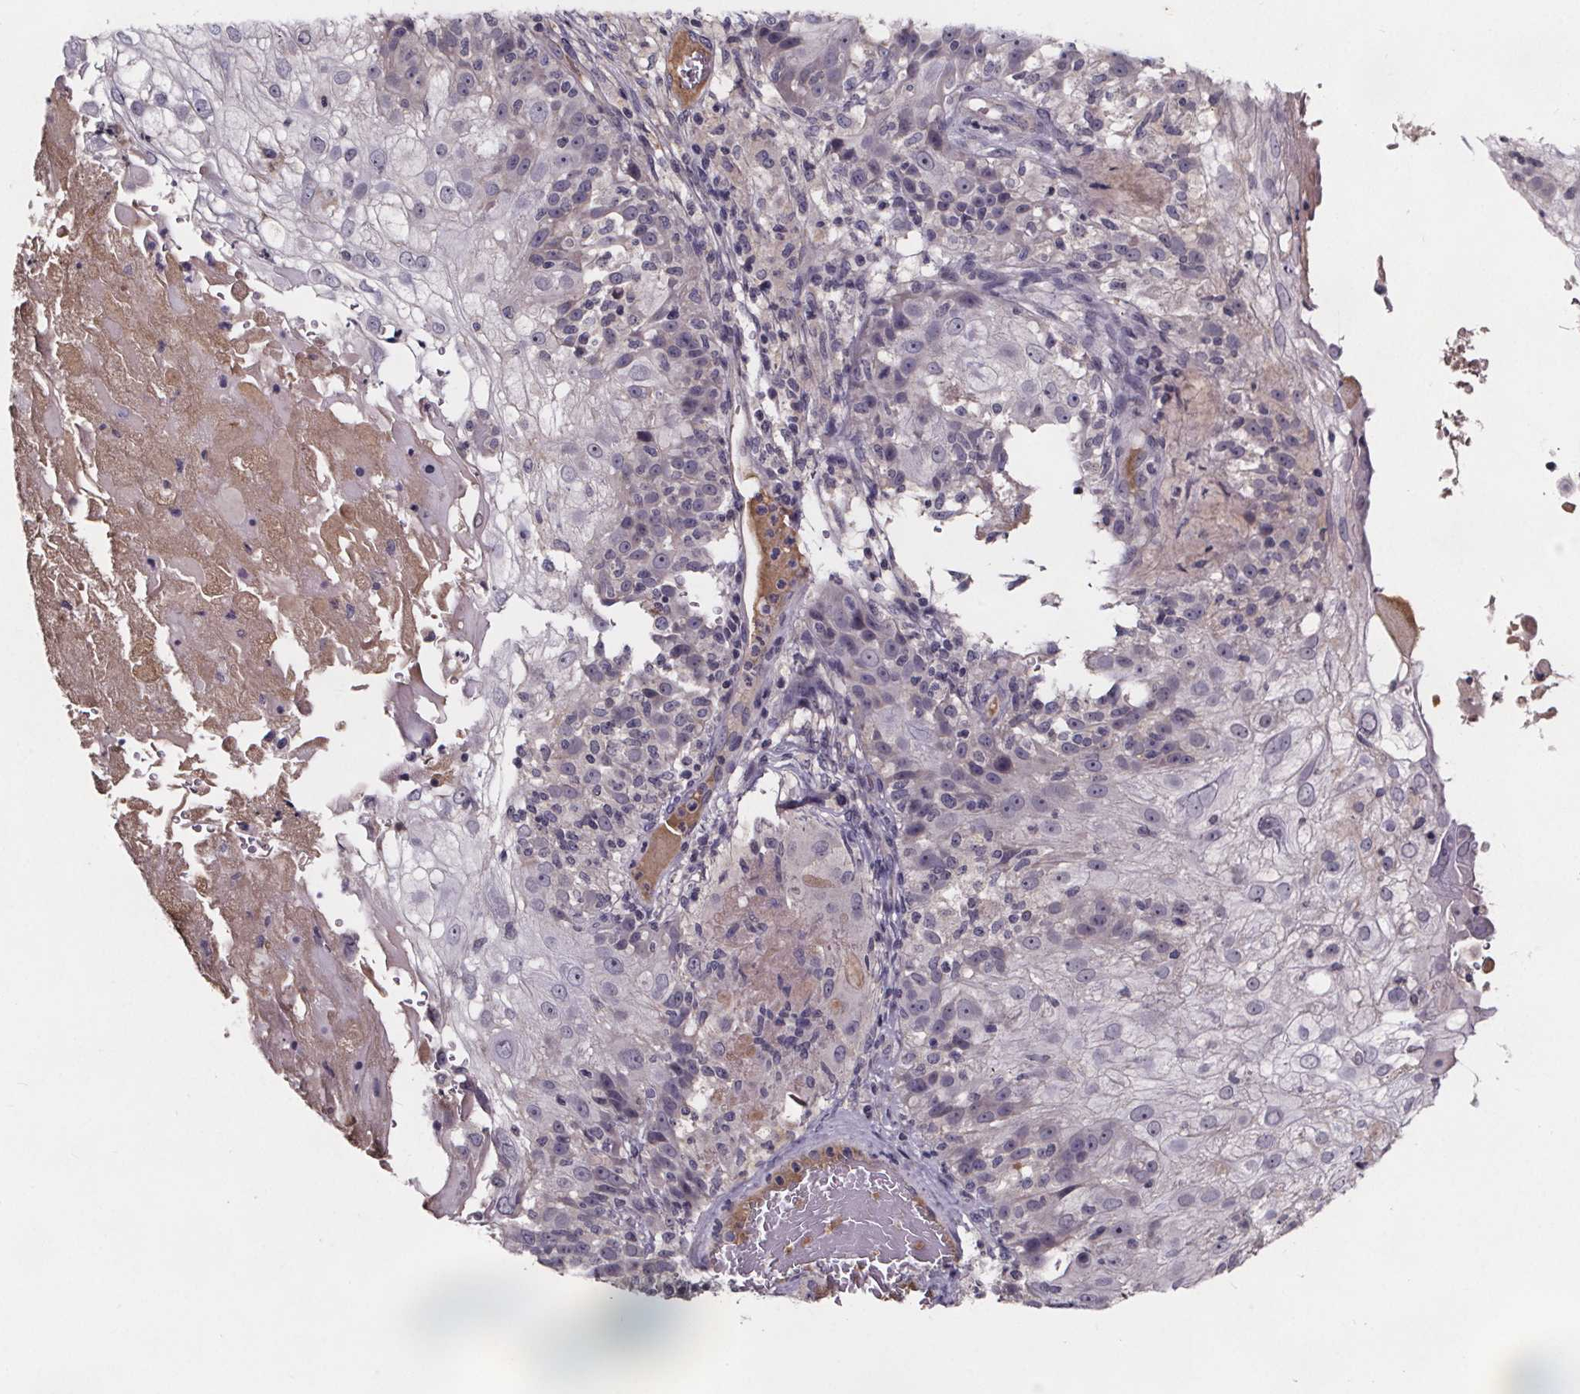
{"staining": {"intensity": "negative", "quantity": "none", "location": "none"}, "tissue": "skin cancer", "cell_type": "Tumor cells", "image_type": "cancer", "snomed": [{"axis": "morphology", "description": "Normal tissue, NOS"}, {"axis": "morphology", "description": "Squamous cell carcinoma, NOS"}, {"axis": "topography", "description": "Skin"}], "caption": "Image shows no protein staining in tumor cells of squamous cell carcinoma (skin) tissue.", "gene": "NPHP4", "patient": {"sex": "female", "age": 83}}